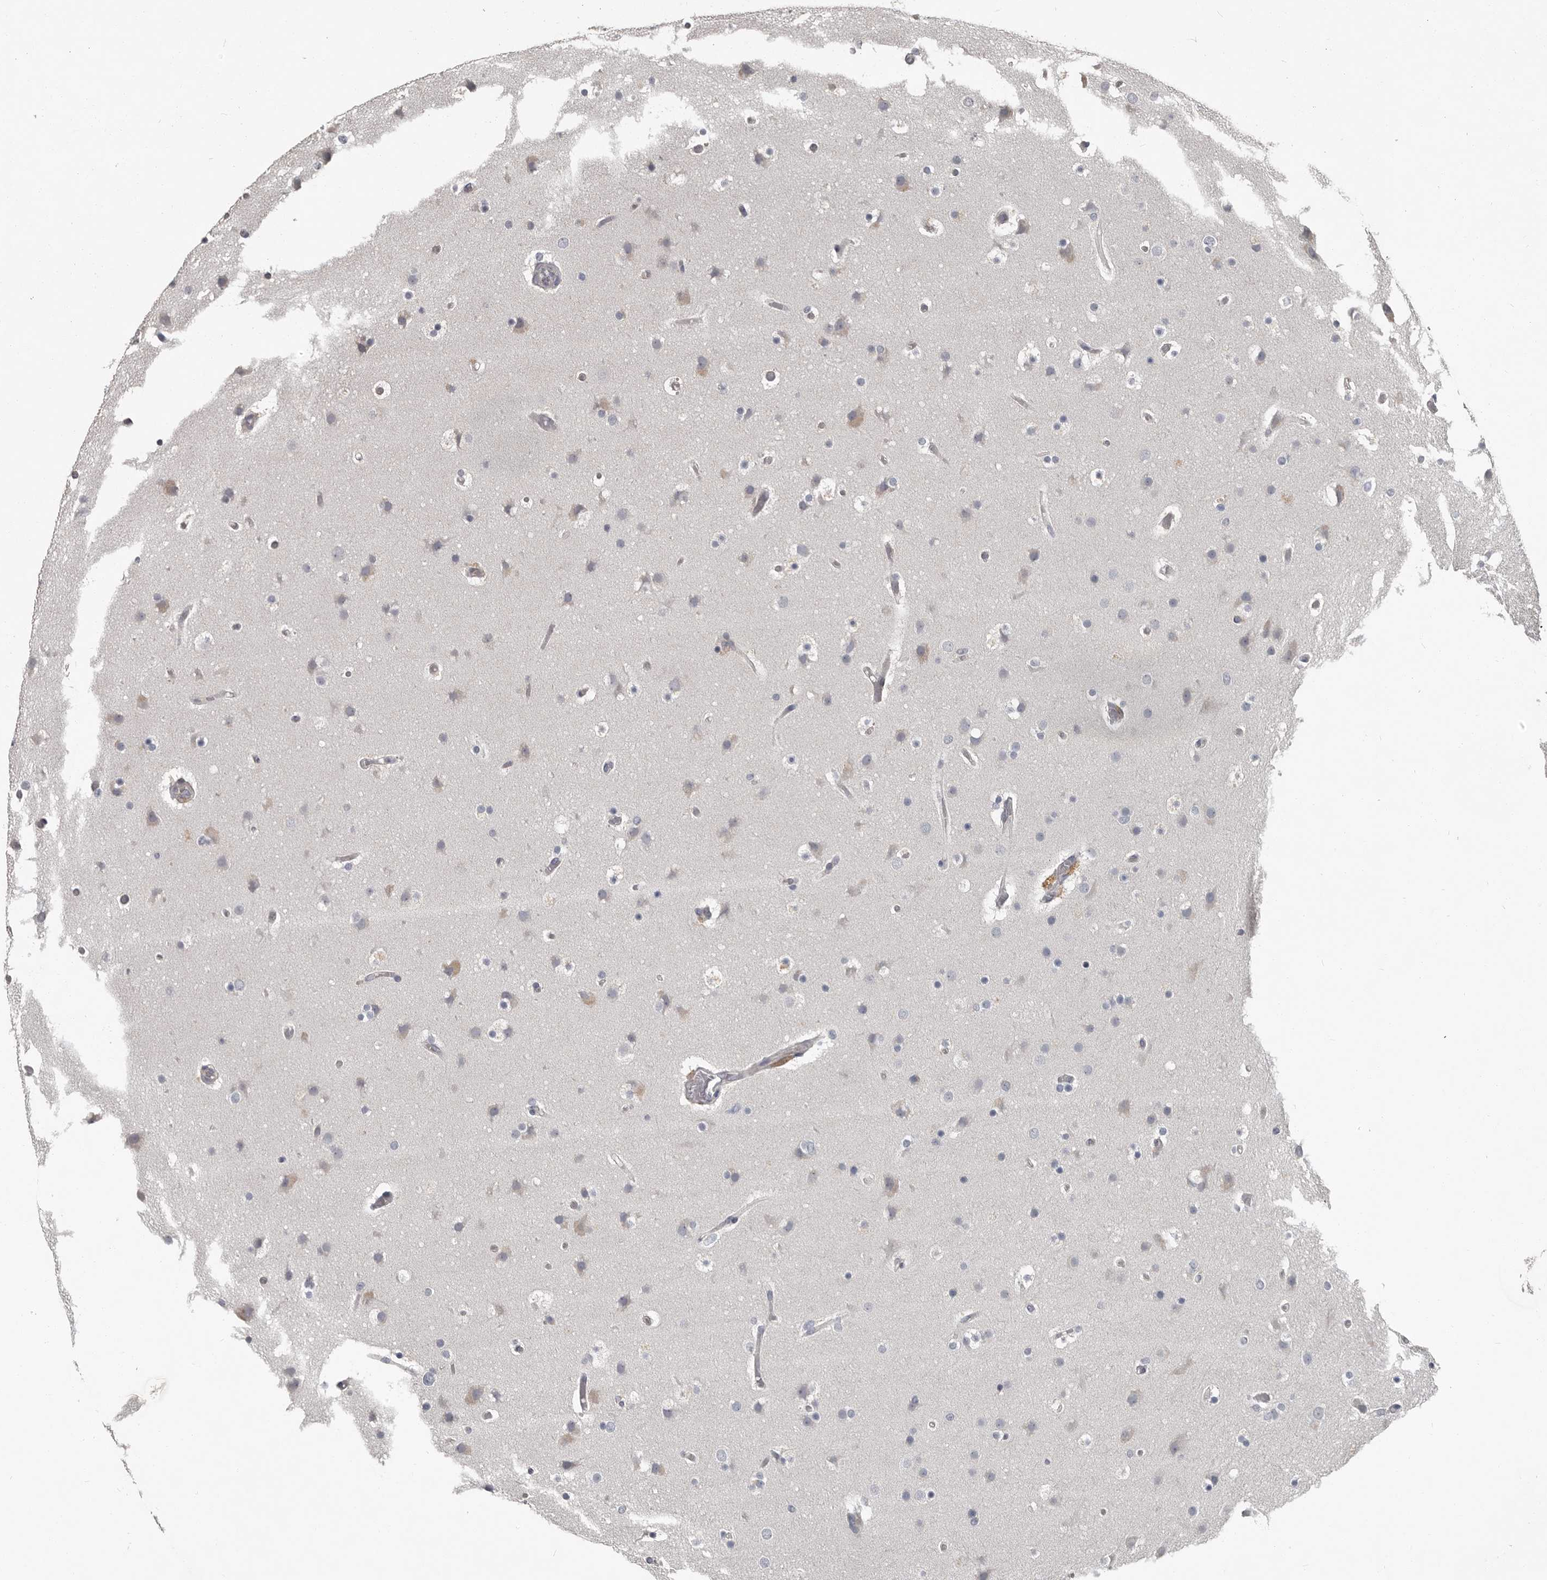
{"staining": {"intensity": "negative", "quantity": "none", "location": "none"}, "tissue": "glioma", "cell_type": "Tumor cells", "image_type": "cancer", "snomed": [{"axis": "morphology", "description": "Glioma, malignant, High grade"}, {"axis": "topography", "description": "Cerebral cortex"}], "caption": "IHC photomicrograph of neoplastic tissue: human malignant glioma (high-grade) stained with DAB (3,3'-diaminobenzidine) reveals no significant protein expression in tumor cells.", "gene": "CA6", "patient": {"sex": "female", "age": 36}}